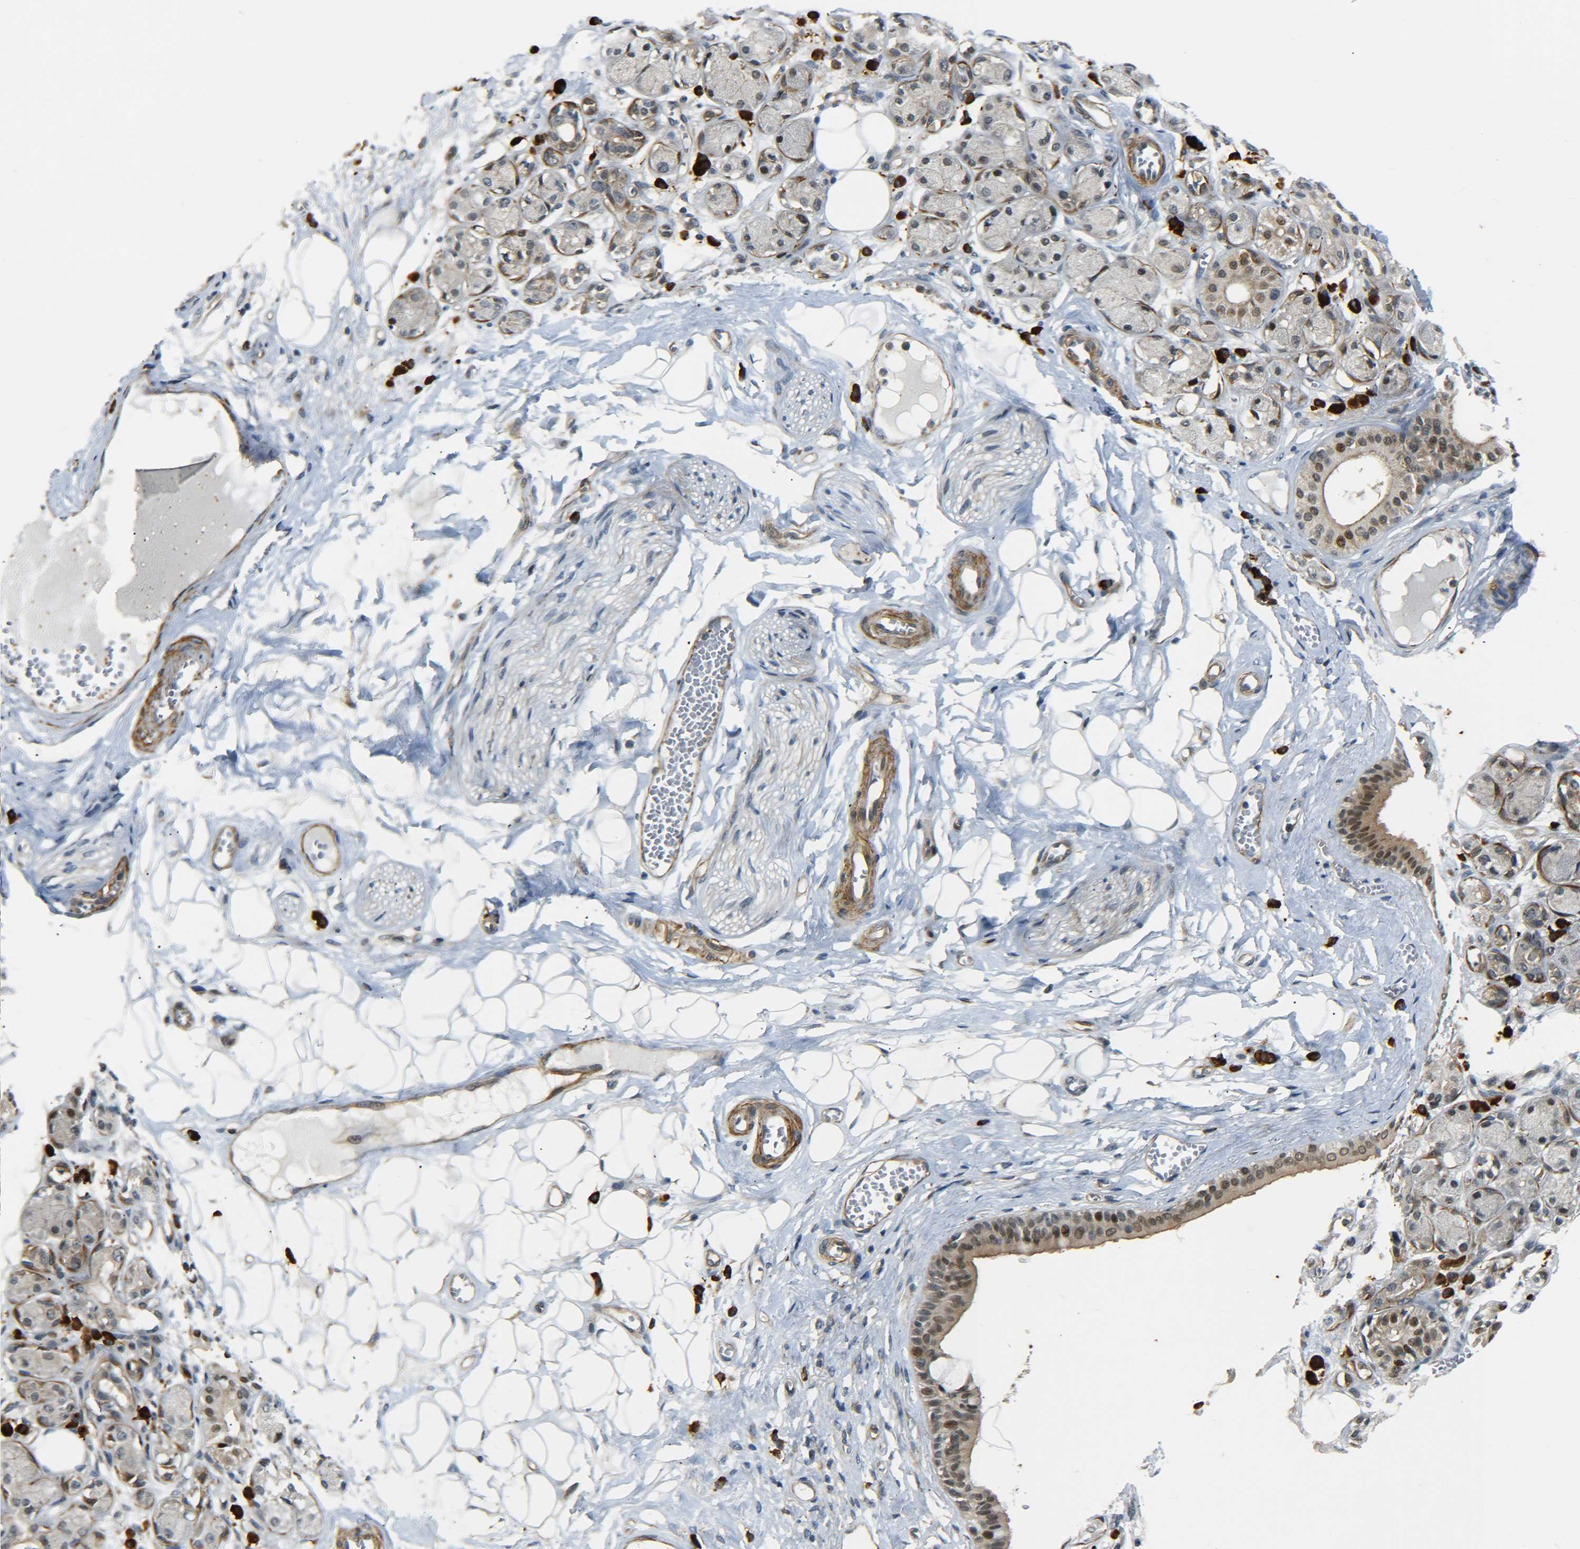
{"staining": {"intensity": "moderate", "quantity": "<25%", "location": "cytoplasmic/membranous"}, "tissue": "adipose tissue", "cell_type": "Adipocytes", "image_type": "normal", "snomed": [{"axis": "morphology", "description": "Normal tissue, NOS"}, {"axis": "morphology", "description": "Inflammation, NOS"}, {"axis": "topography", "description": "Salivary gland"}, {"axis": "topography", "description": "Peripheral nerve tissue"}], "caption": "Protein staining exhibits moderate cytoplasmic/membranous expression in about <25% of adipocytes in normal adipose tissue.", "gene": "MEIS1", "patient": {"sex": "female", "age": 75}}